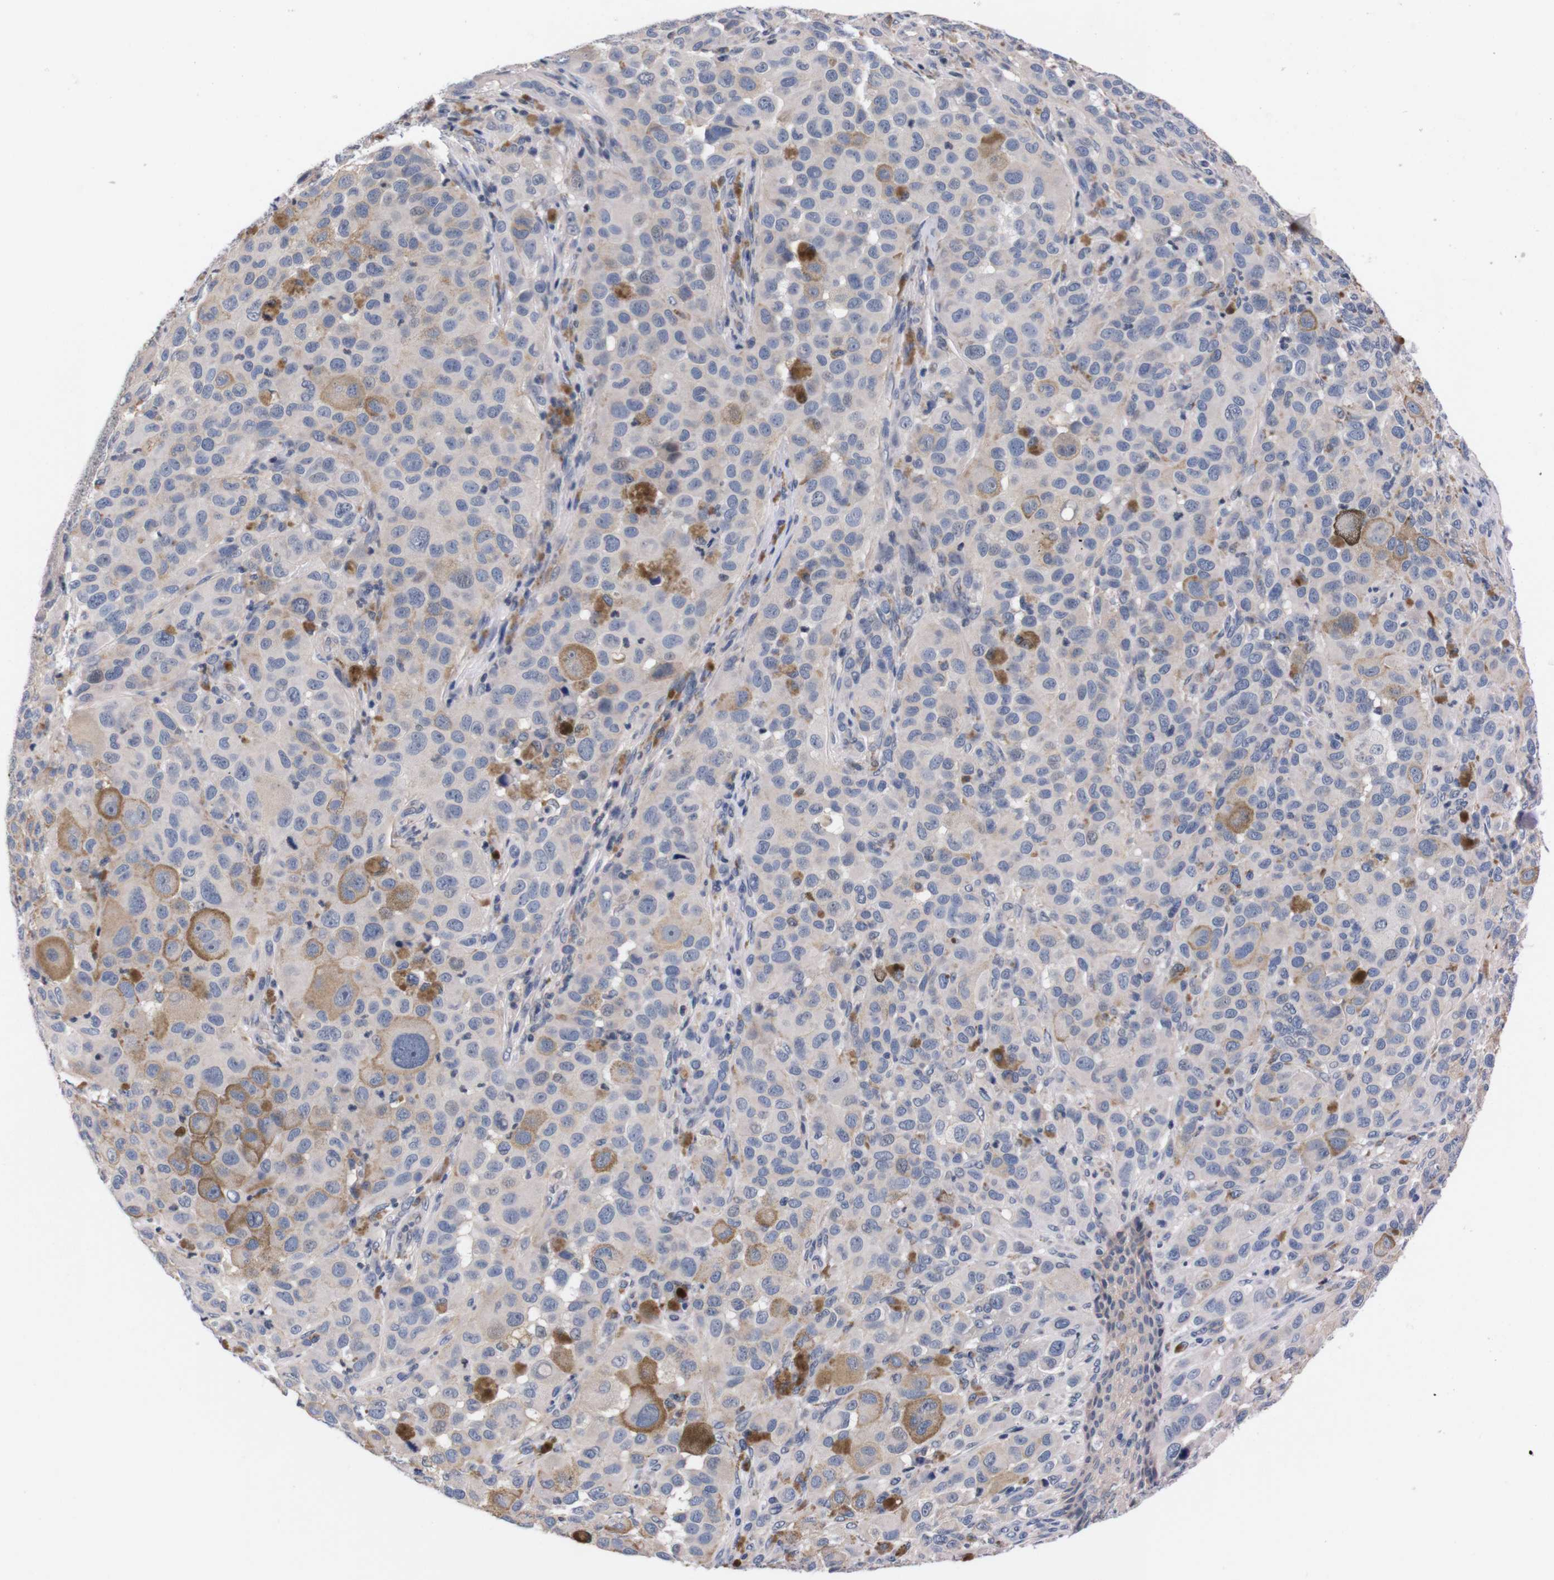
{"staining": {"intensity": "negative", "quantity": "none", "location": "none"}, "tissue": "melanoma", "cell_type": "Tumor cells", "image_type": "cancer", "snomed": [{"axis": "morphology", "description": "Malignant melanoma, NOS"}, {"axis": "topography", "description": "Skin"}], "caption": "Tumor cells show no significant staining in malignant melanoma.", "gene": "TNFRSF21", "patient": {"sex": "male", "age": 96}}